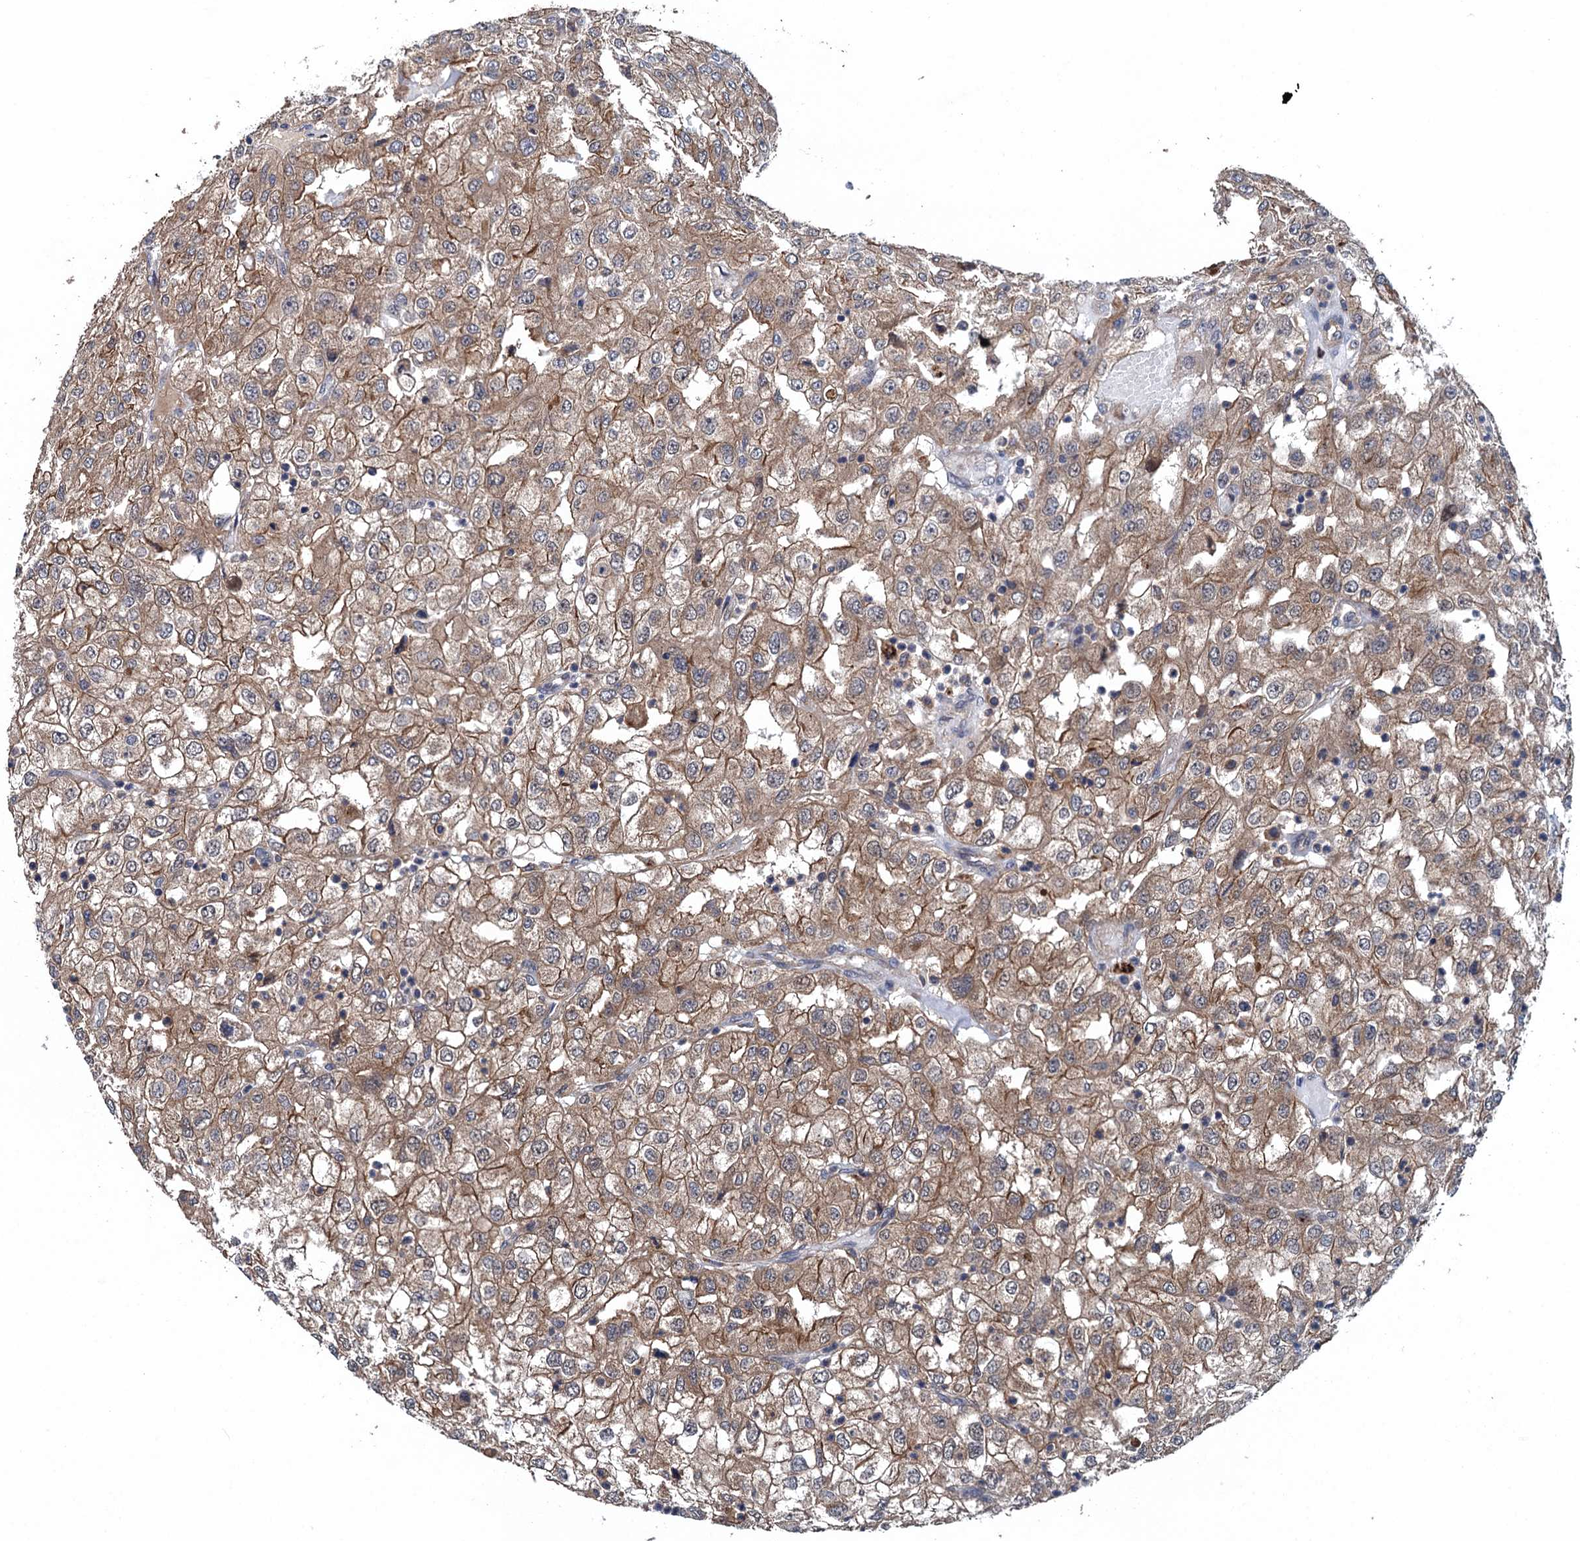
{"staining": {"intensity": "moderate", "quantity": ">75%", "location": "cytoplasmic/membranous"}, "tissue": "renal cancer", "cell_type": "Tumor cells", "image_type": "cancer", "snomed": [{"axis": "morphology", "description": "Adenocarcinoma, NOS"}, {"axis": "topography", "description": "Kidney"}], "caption": "Human renal cancer stained with a protein marker demonstrates moderate staining in tumor cells.", "gene": "BLTP3B", "patient": {"sex": "female", "age": 54}}